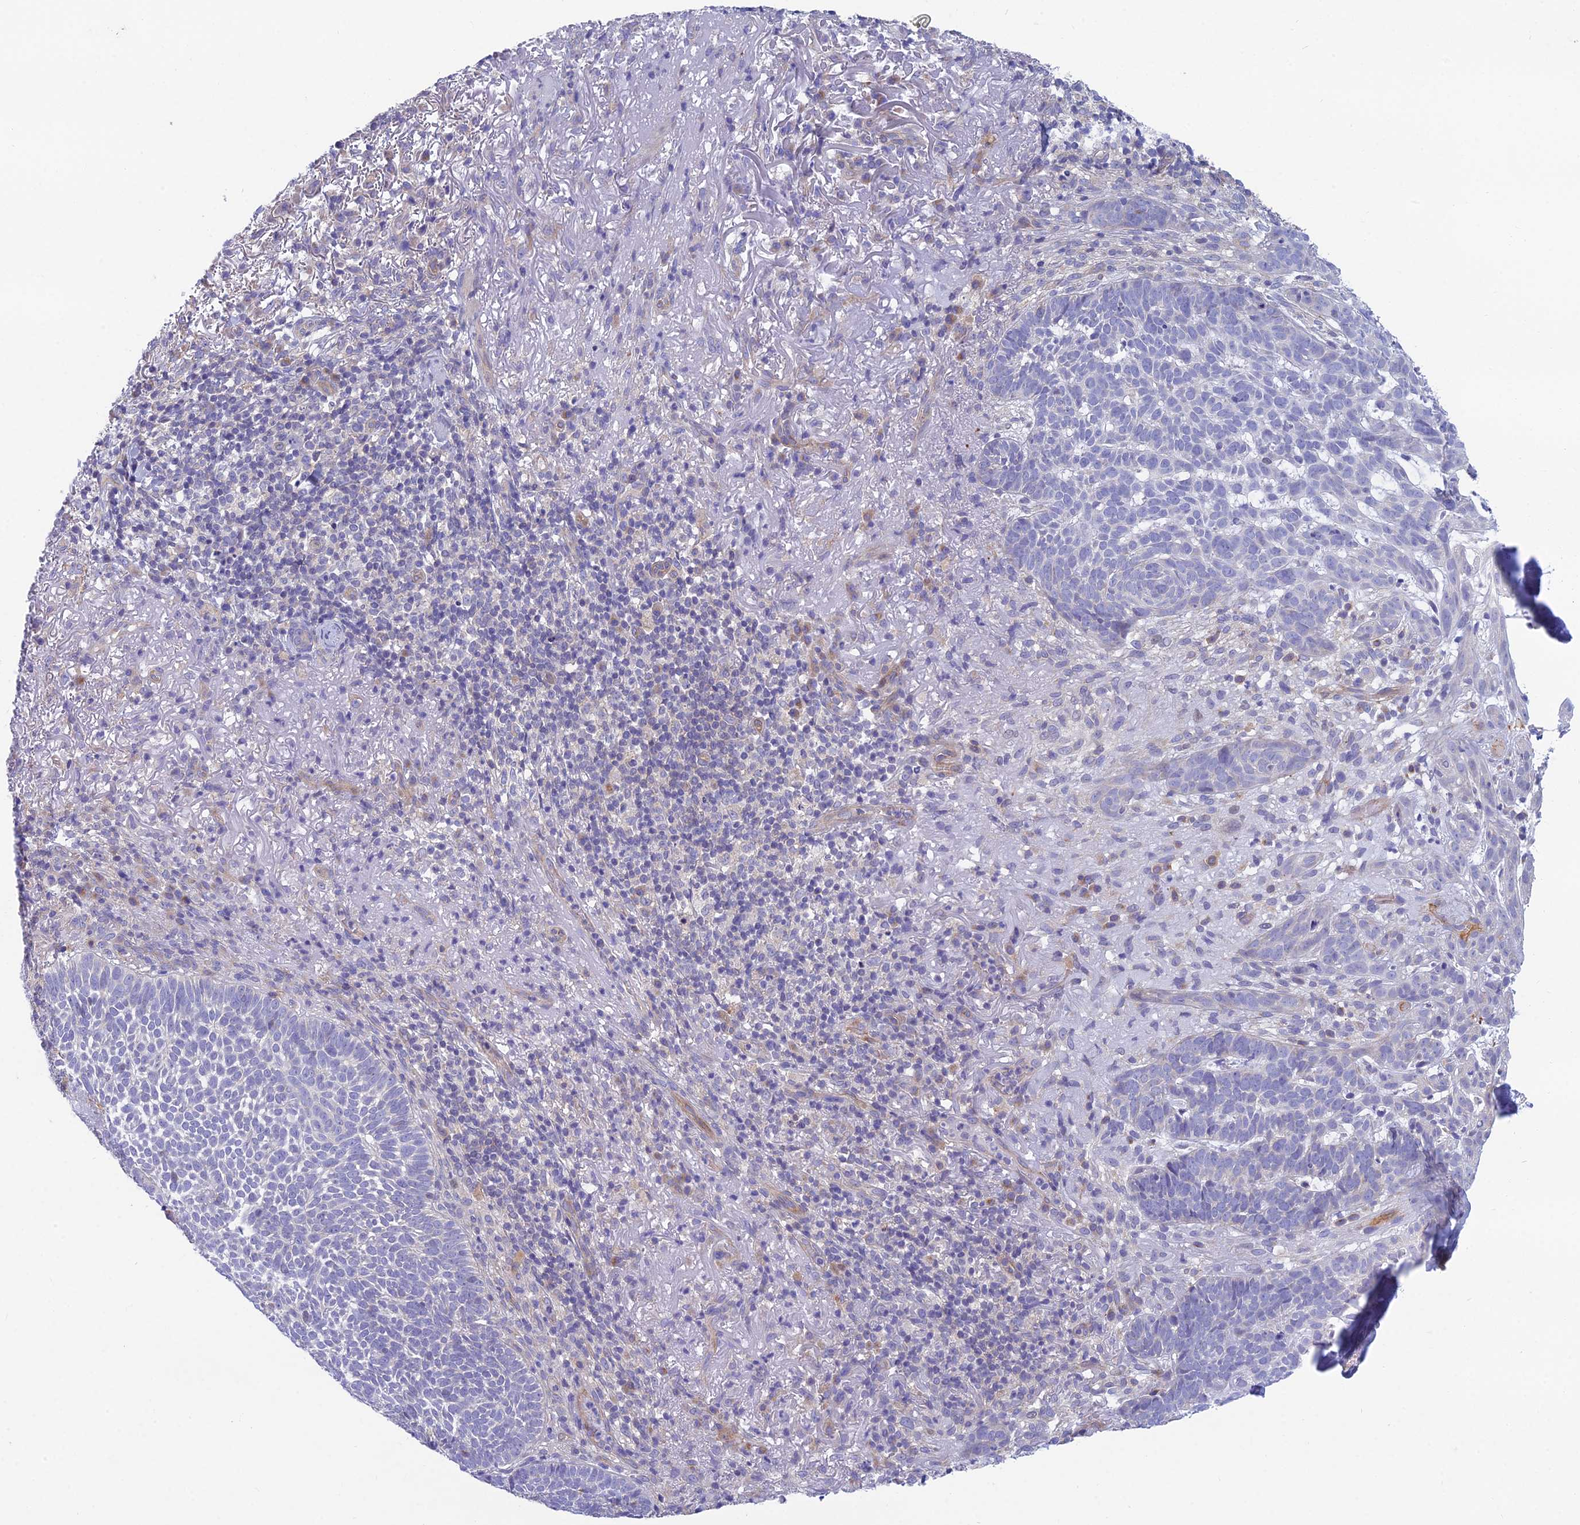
{"staining": {"intensity": "negative", "quantity": "none", "location": "none"}, "tissue": "skin cancer", "cell_type": "Tumor cells", "image_type": "cancer", "snomed": [{"axis": "morphology", "description": "Basal cell carcinoma"}, {"axis": "topography", "description": "Skin"}], "caption": "Tumor cells show no significant protein staining in skin cancer.", "gene": "ZNF564", "patient": {"sex": "female", "age": 78}}